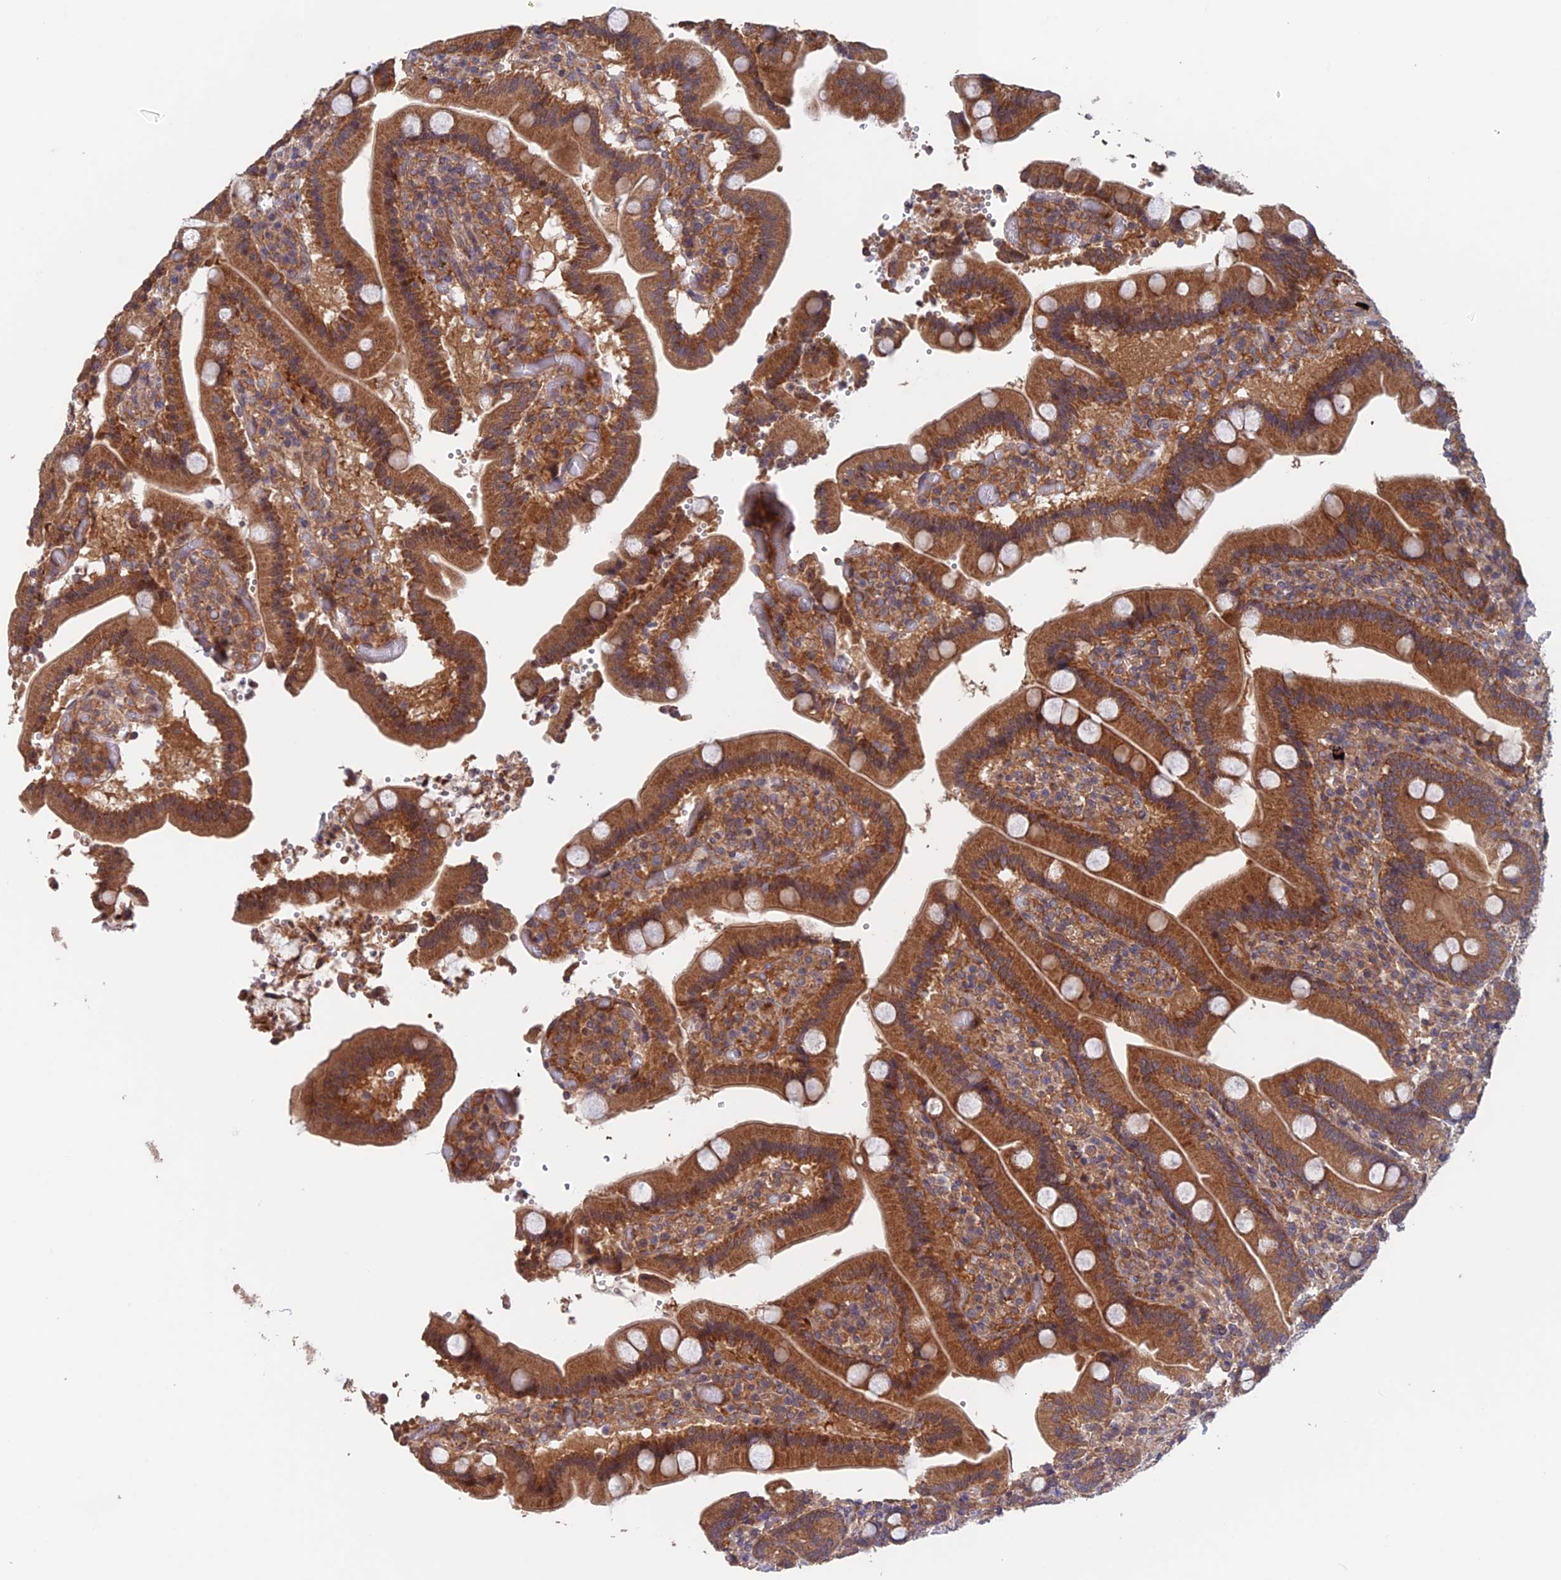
{"staining": {"intensity": "moderate", "quantity": ">75%", "location": "cytoplasmic/membranous"}, "tissue": "duodenum", "cell_type": "Glandular cells", "image_type": "normal", "snomed": [{"axis": "morphology", "description": "Normal tissue, NOS"}, {"axis": "topography", "description": "Duodenum"}], "caption": "A brown stain labels moderate cytoplasmic/membranous positivity of a protein in glandular cells of benign human duodenum.", "gene": "NUDT16L1", "patient": {"sex": "female", "age": 62}}